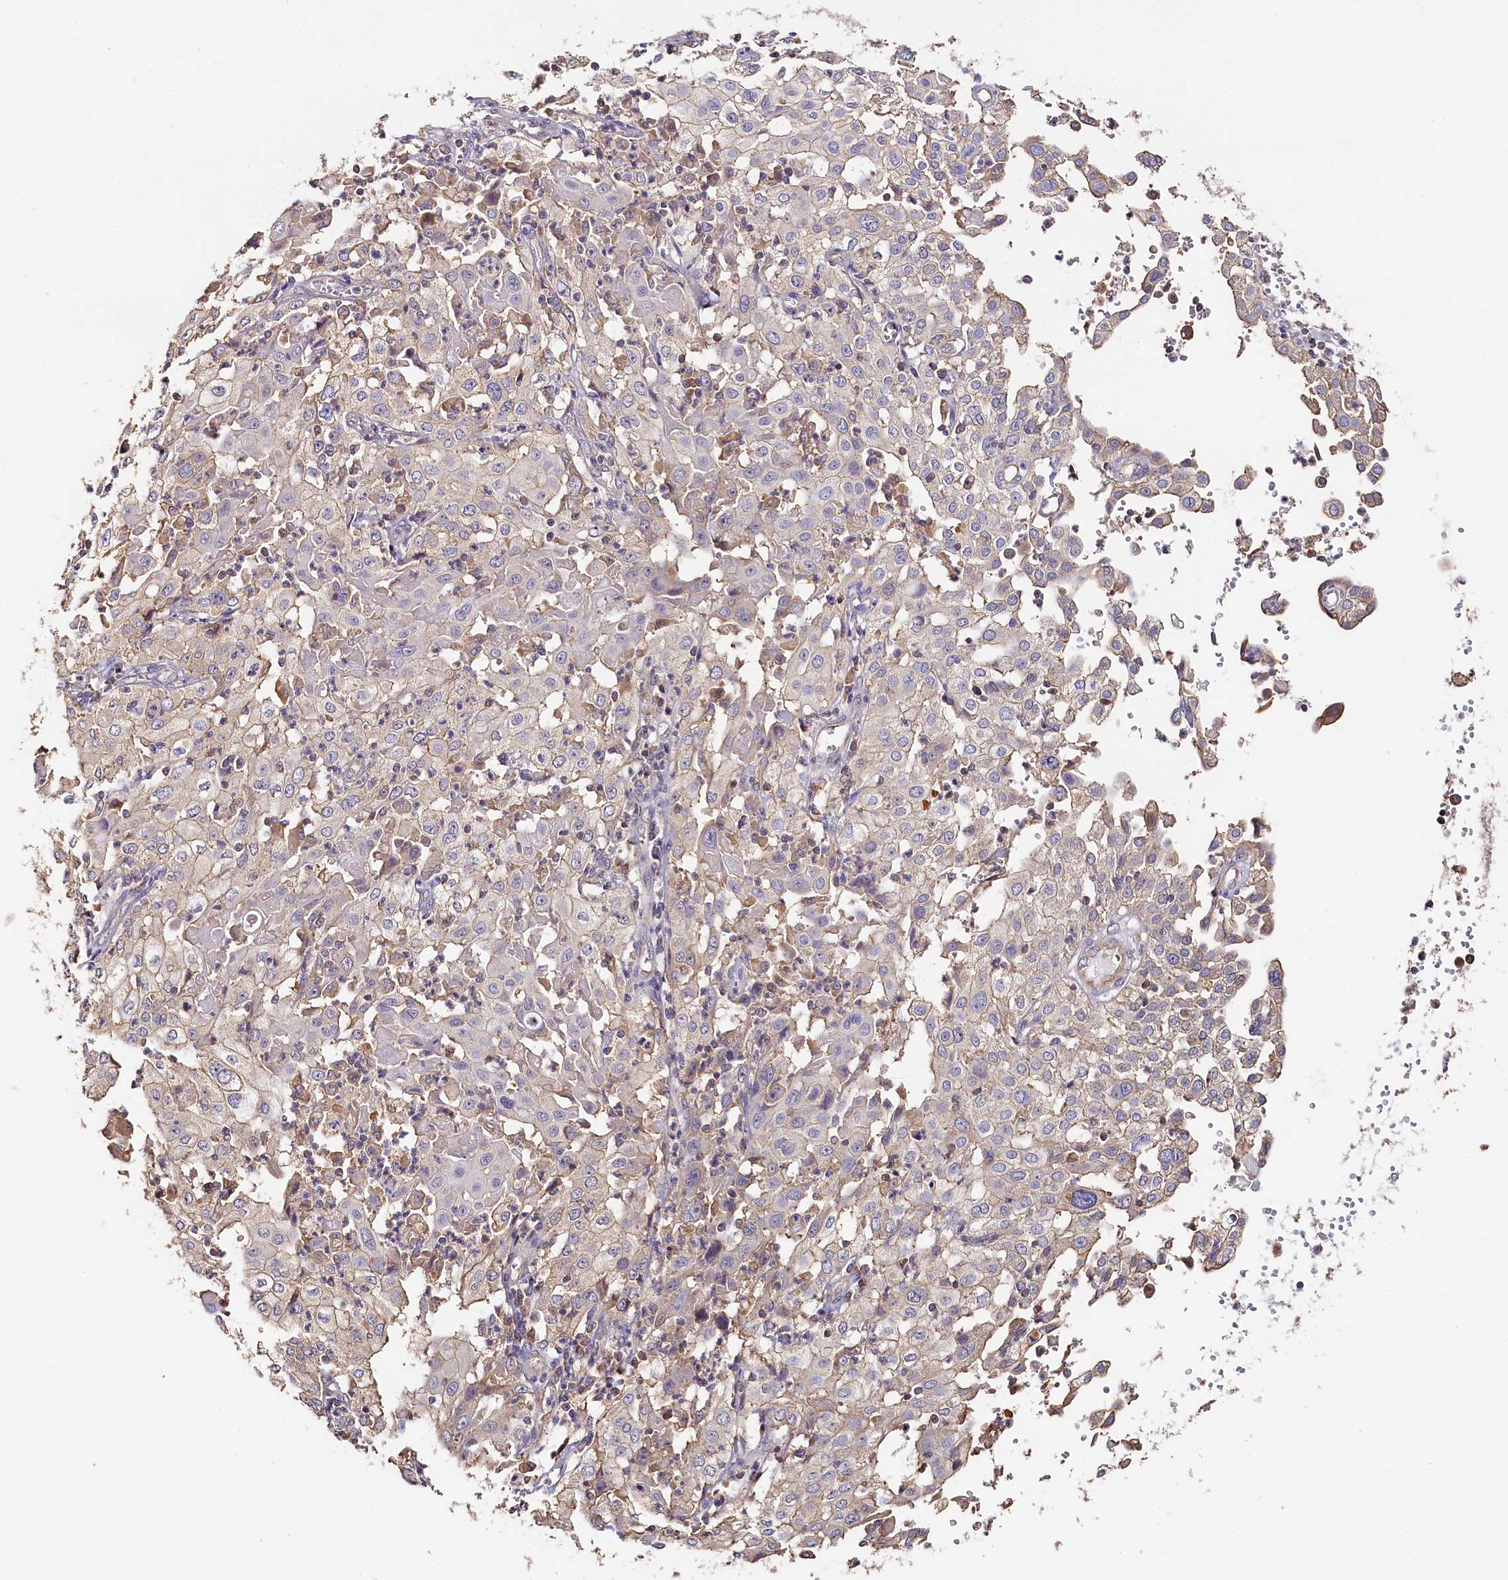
{"staining": {"intensity": "negative", "quantity": "none", "location": "none"}, "tissue": "cervical cancer", "cell_type": "Tumor cells", "image_type": "cancer", "snomed": [{"axis": "morphology", "description": "Squamous cell carcinoma, NOS"}, {"axis": "topography", "description": "Cervix"}], "caption": "Human cervical cancer (squamous cell carcinoma) stained for a protein using immunohistochemistry demonstrates no expression in tumor cells.", "gene": "KATNB1", "patient": {"sex": "female", "age": 39}}